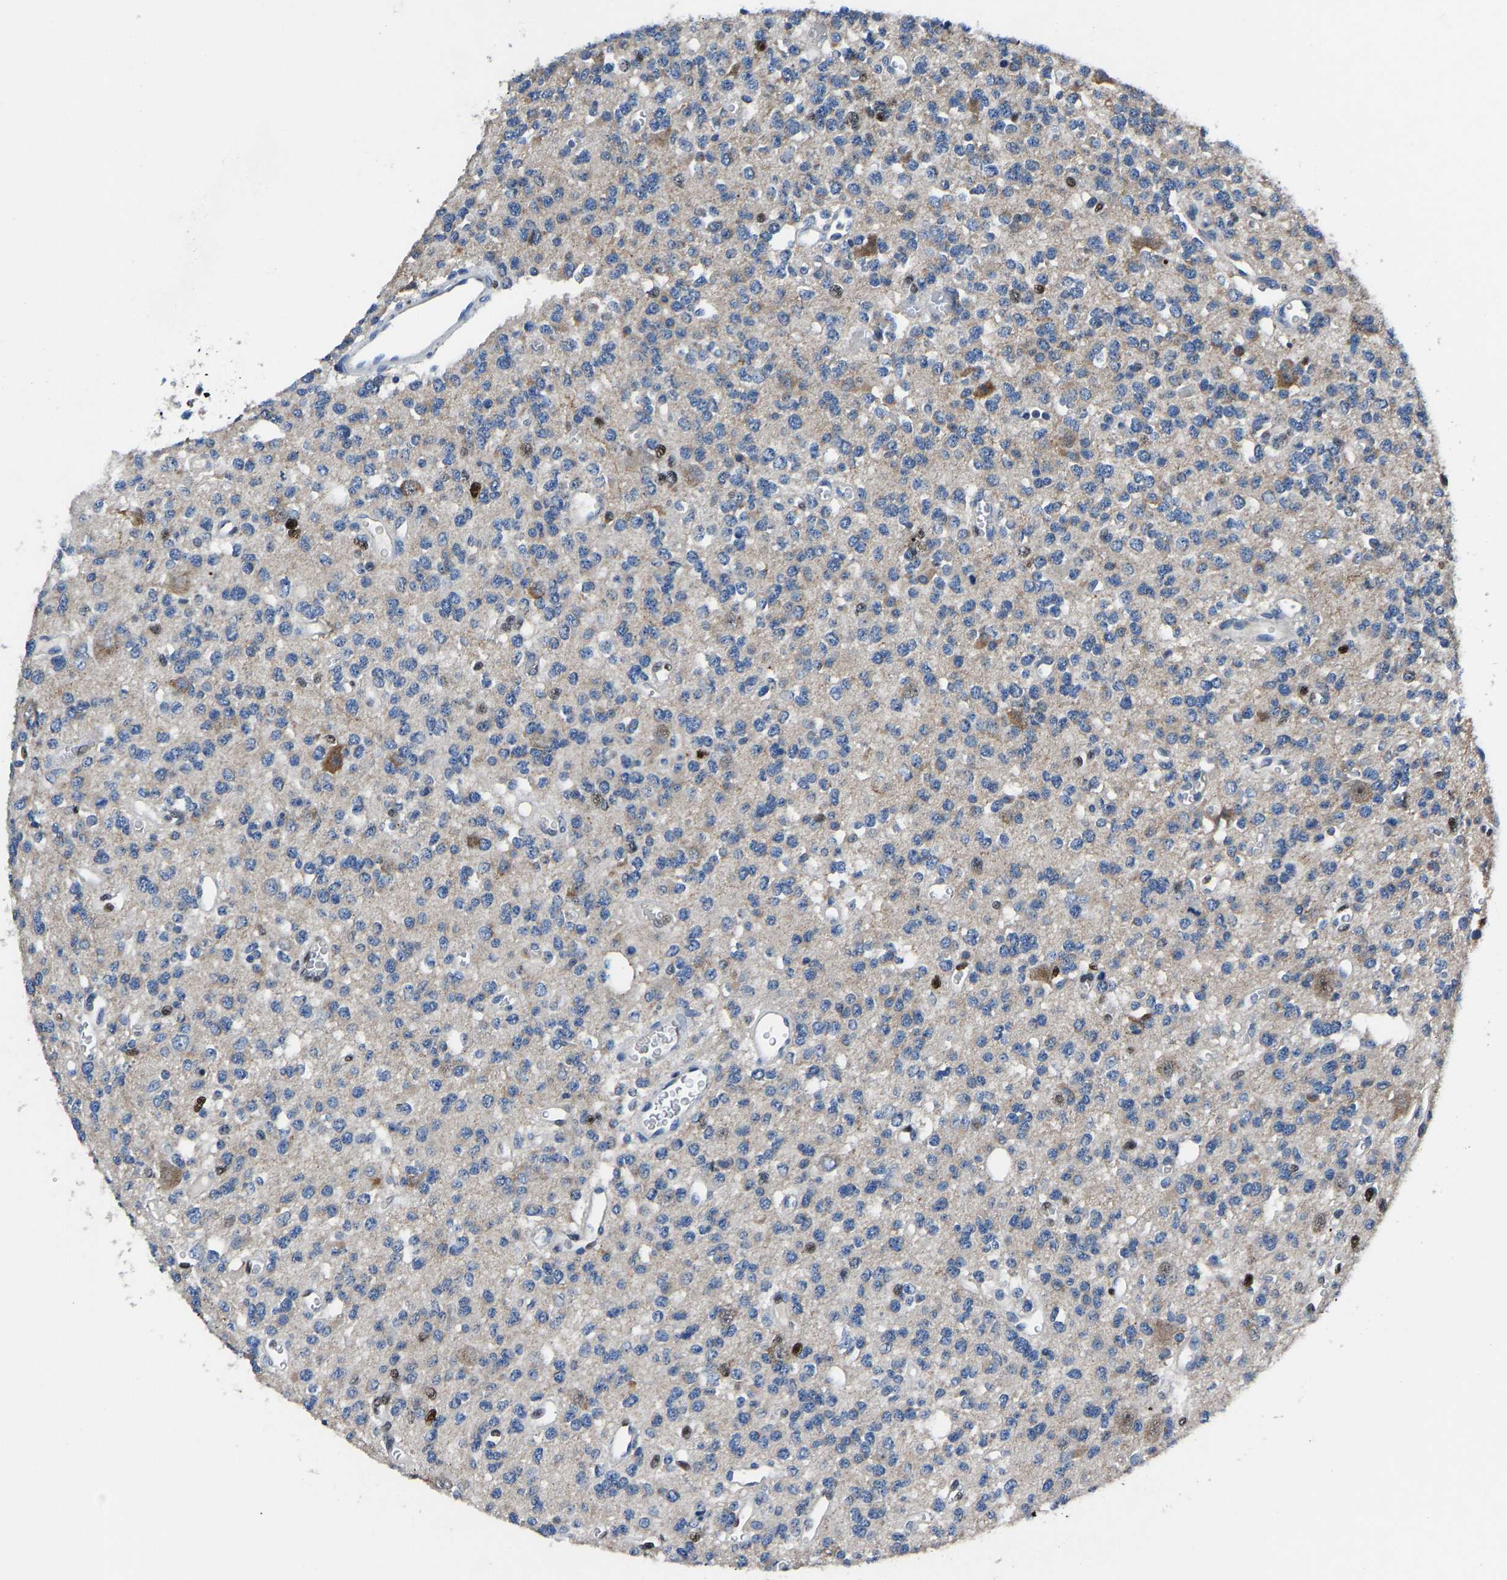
{"staining": {"intensity": "negative", "quantity": "none", "location": "none"}, "tissue": "glioma", "cell_type": "Tumor cells", "image_type": "cancer", "snomed": [{"axis": "morphology", "description": "Glioma, malignant, Low grade"}, {"axis": "topography", "description": "Brain"}], "caption": "Tumor cells are negative for protein expression in human glioma.", "gene": "EGR1", "patient": {"sex": "male", "age": 38}}